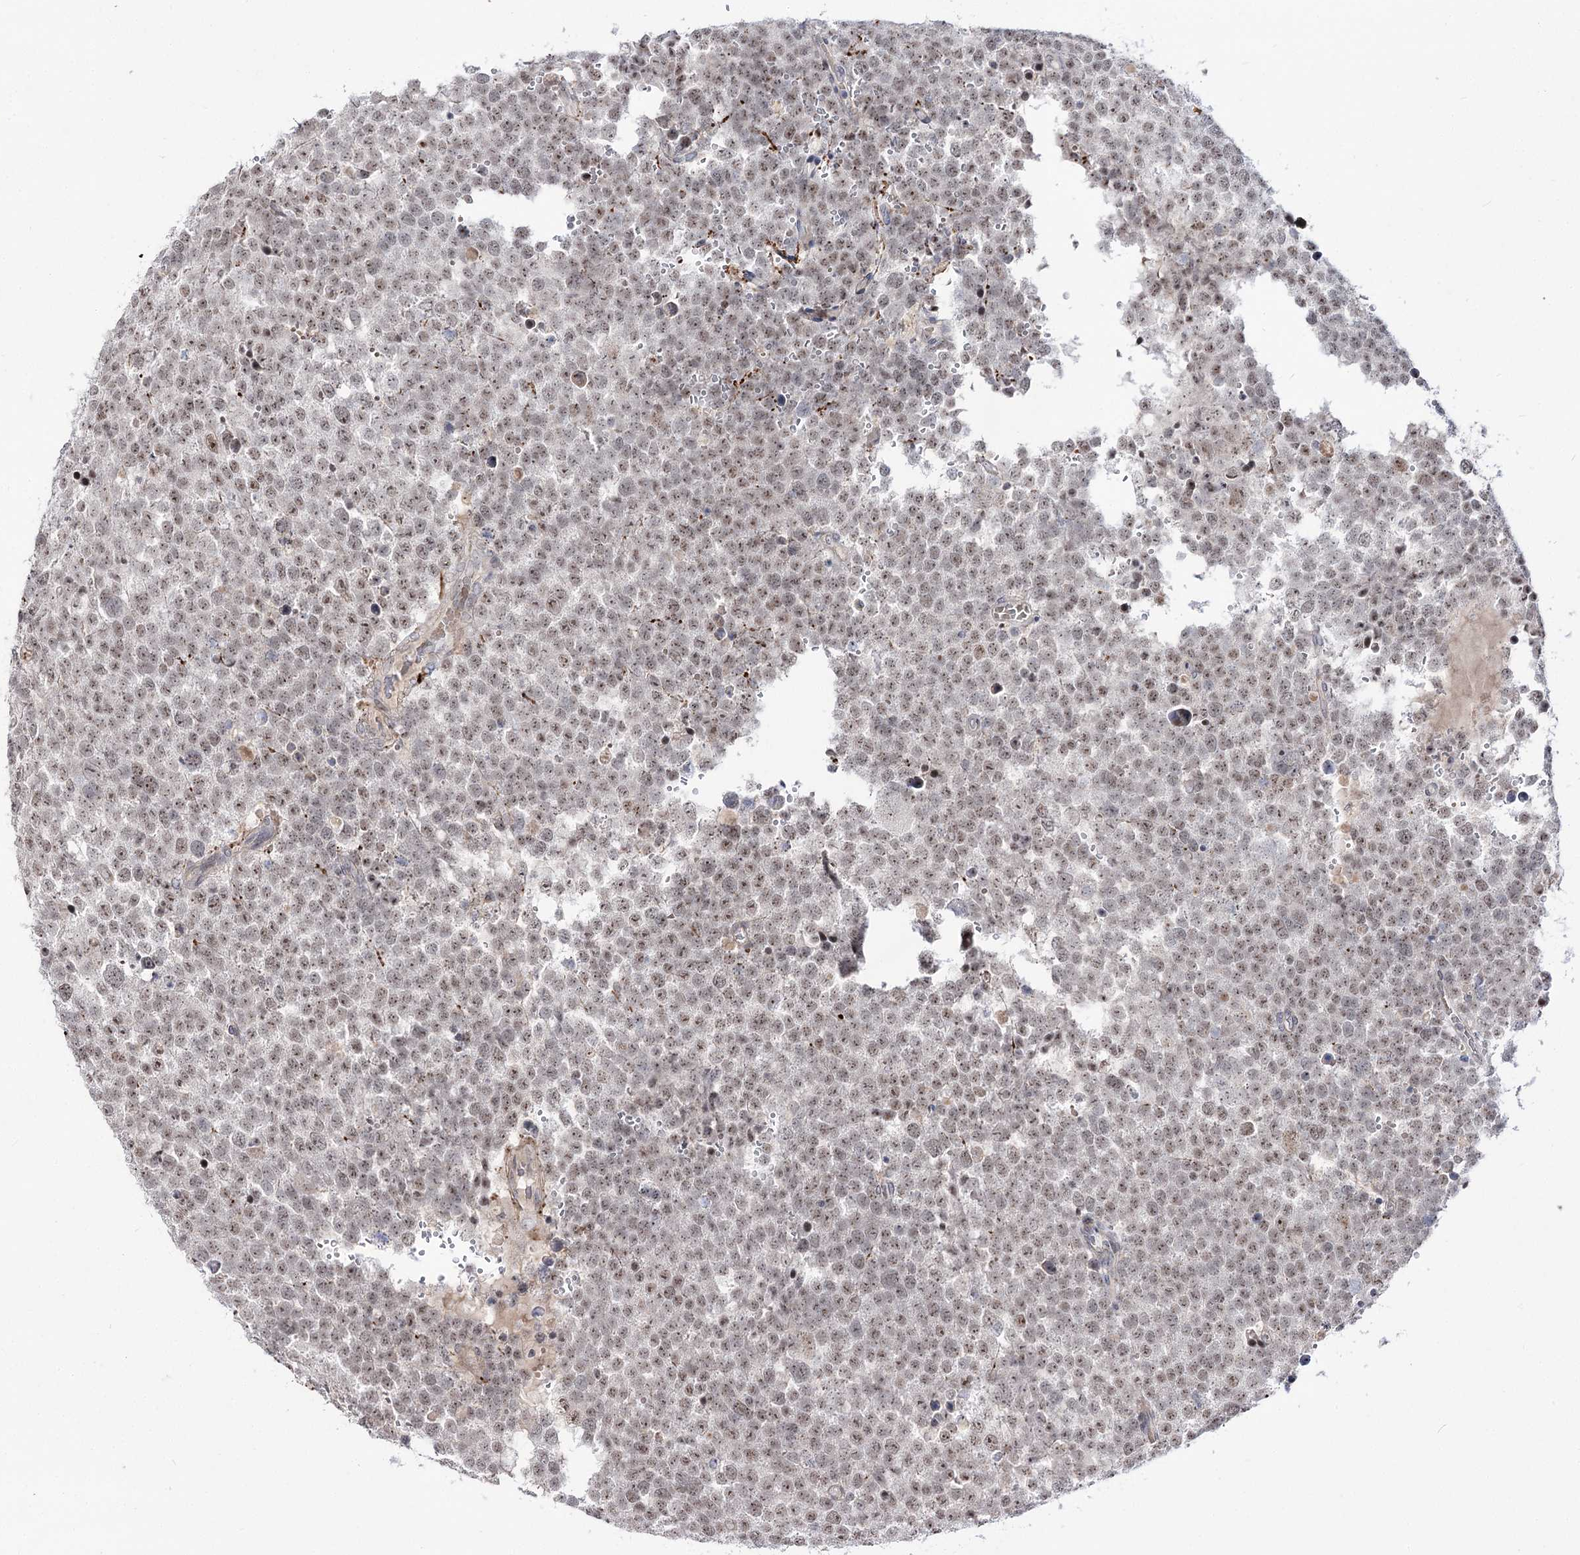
{"staining": {"intensity": "weak", "quantity": ">75%", "location": "nuclear"}, "tissue": "testis cancer", "cell_type": "Tumor cells", "image_type": "cancer", "snomed": [{"axis": "morphology", "description": "Seminoma, NOS"}, {"axis": "topography", "description": "Testis"}], "caption": "This is a photomicrograph of immunohistochemistry (IHC) staining of seminoma (testis), which shows weak staining in the nuclear of tumor cells.", "gene": "RRP9", "patient": {"sex": "male", "age": 71}}